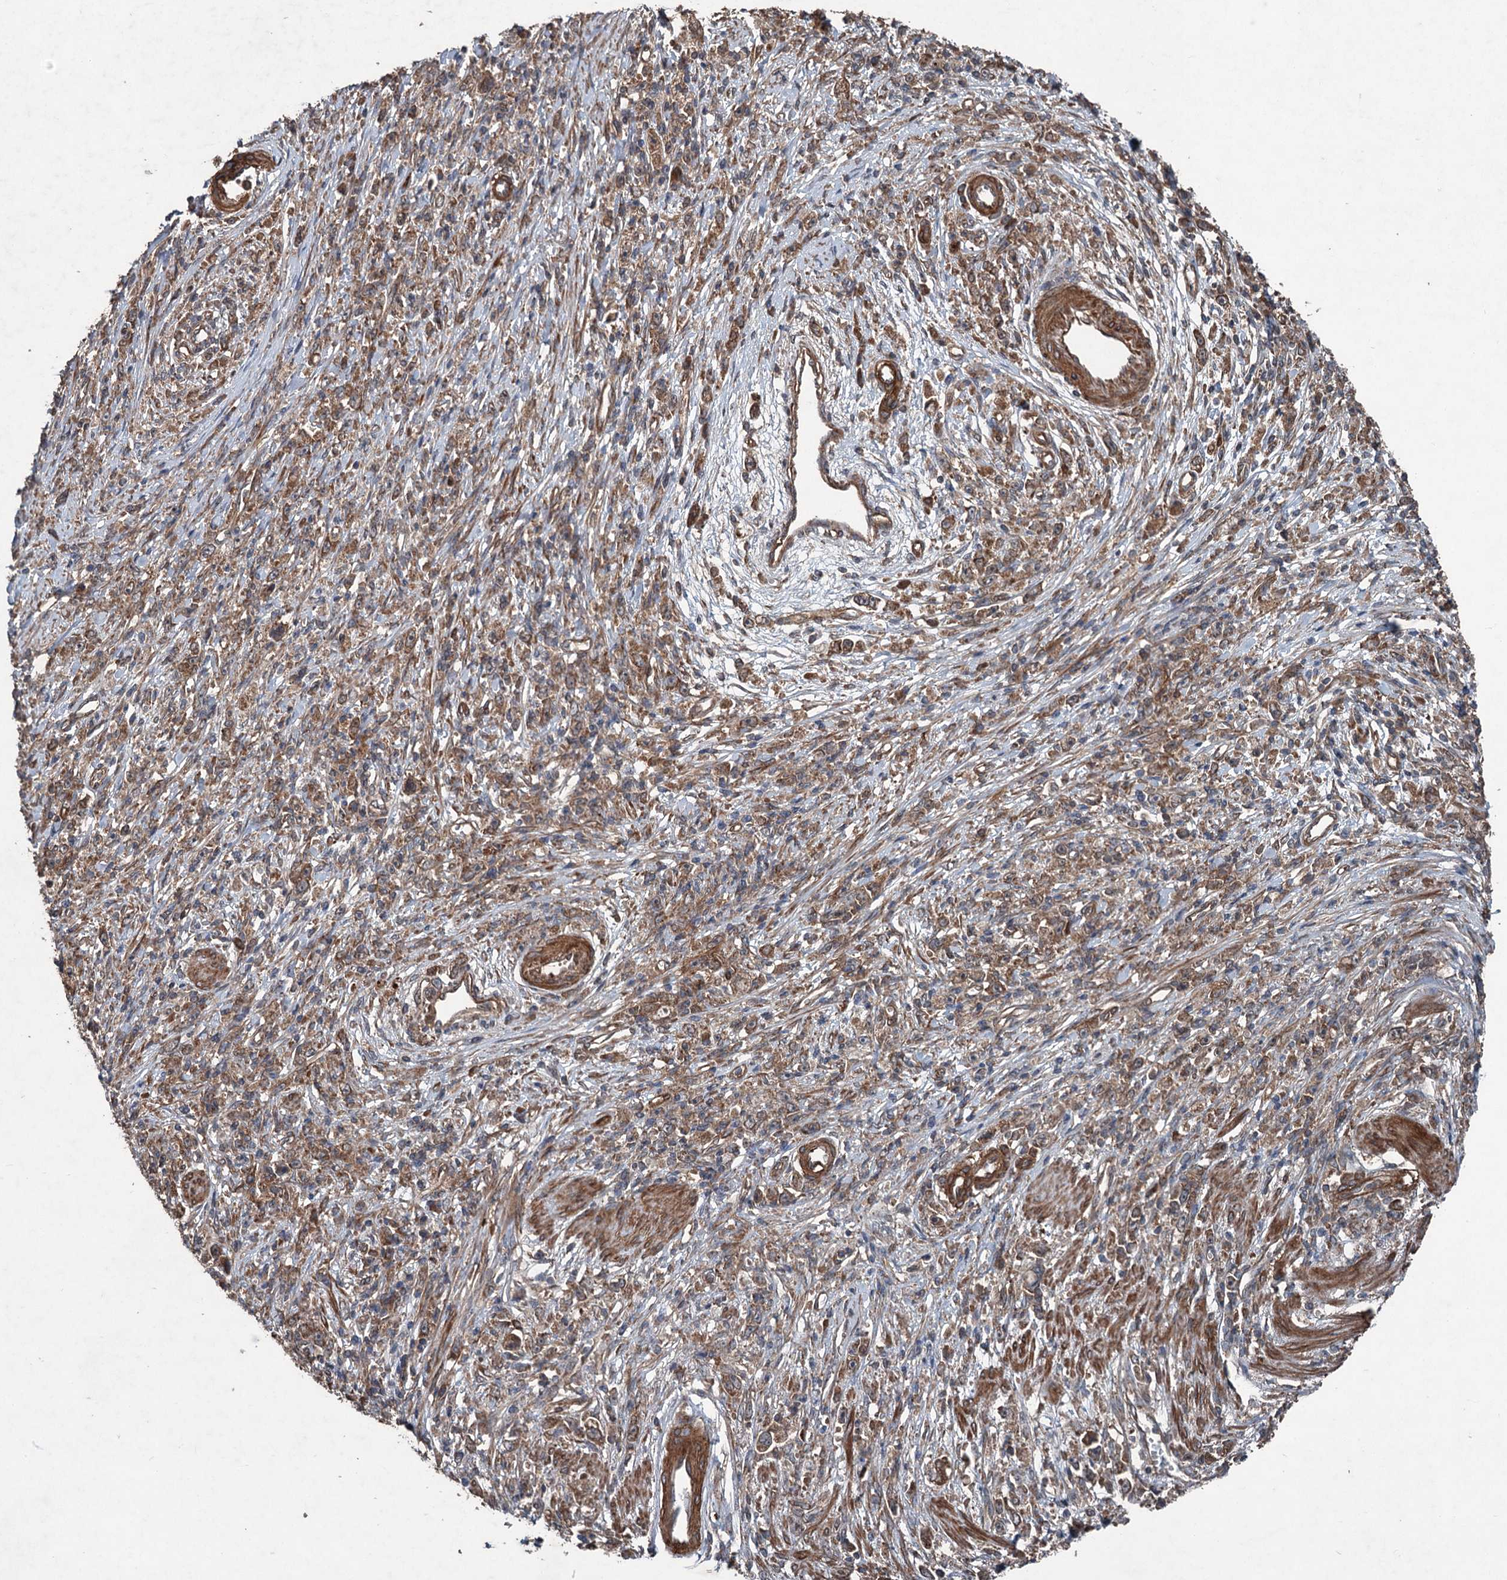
{"staining": {"intensity": "moderate", "quantity": ">75%", "location": "cytoplasmic/membranous"}, "tissue": "stomach cancer", "cell_type": "Tumor cells", "image_type": "cancer", "snomed": [{"axis": "morphology", "description": "Adenocarcinoma, NOS"}, {"axis": "topography", "description": "Stomach"}], "caption": "The immunohistochemical stain labels moderate cytoplasmic/membranous positivity in tumor cells of adenocarcinoma (stomach) tissue.", "gene": "RNF214", "patient": {"sex": "female", "age": 59}}